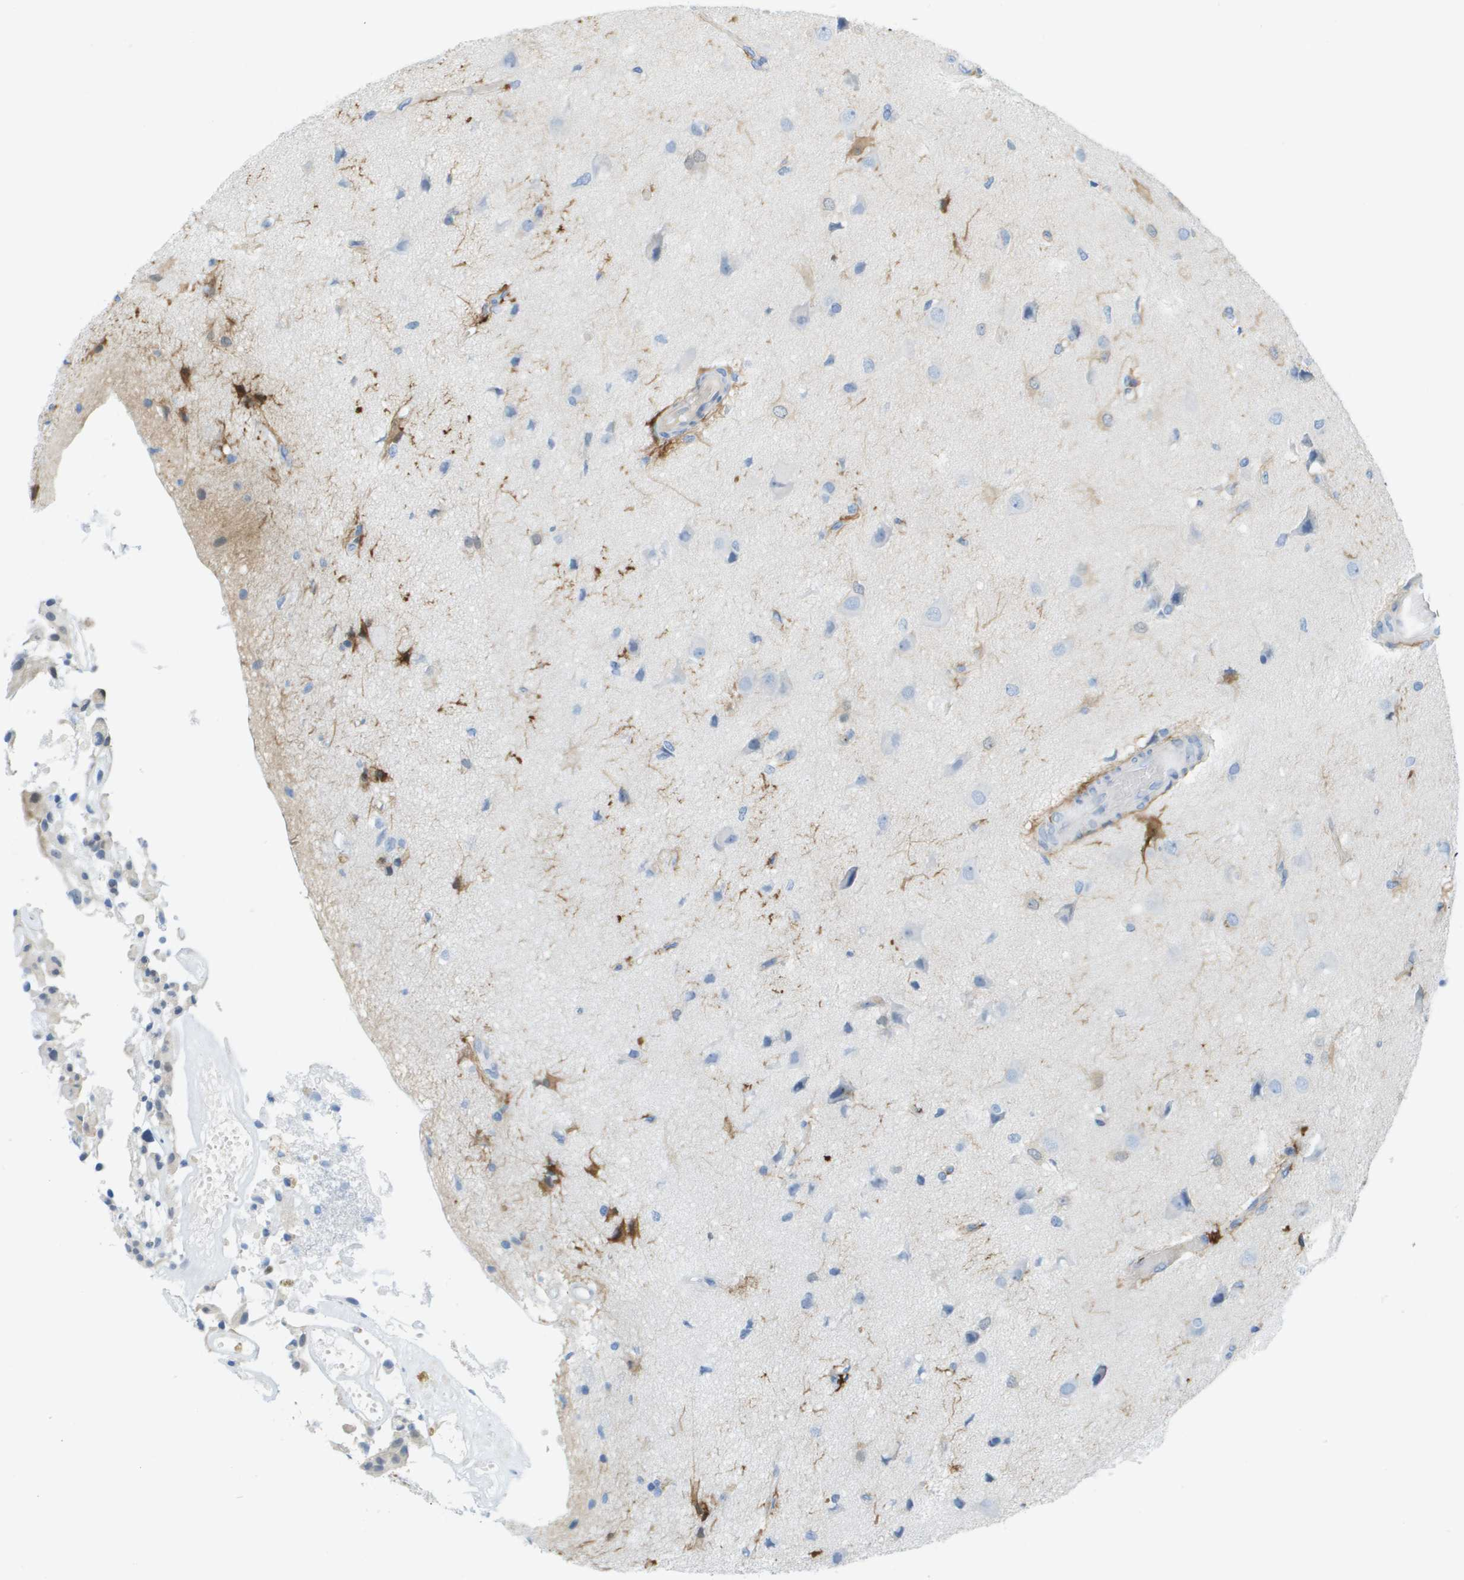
{"staining": {"intensity": "negative", "quantity": "none", "location": "none"}, "tissue": "glioma", "cell_type": "Tumor cells", "image_type": "cancer", "snomed": [{"axis": "morphology", "description": "Glioma, malignant, High grade"}, {"axis": "topography", "description": "Brain"}], "caption": "An immunohistochemistry (IHC) image of malignant glioma (high-grade) is shown. There is no staining in tumor cells of malignant glioma (high-grade).", "gene": "CUL9", "patient": {"sex": "female", "age": 59}}